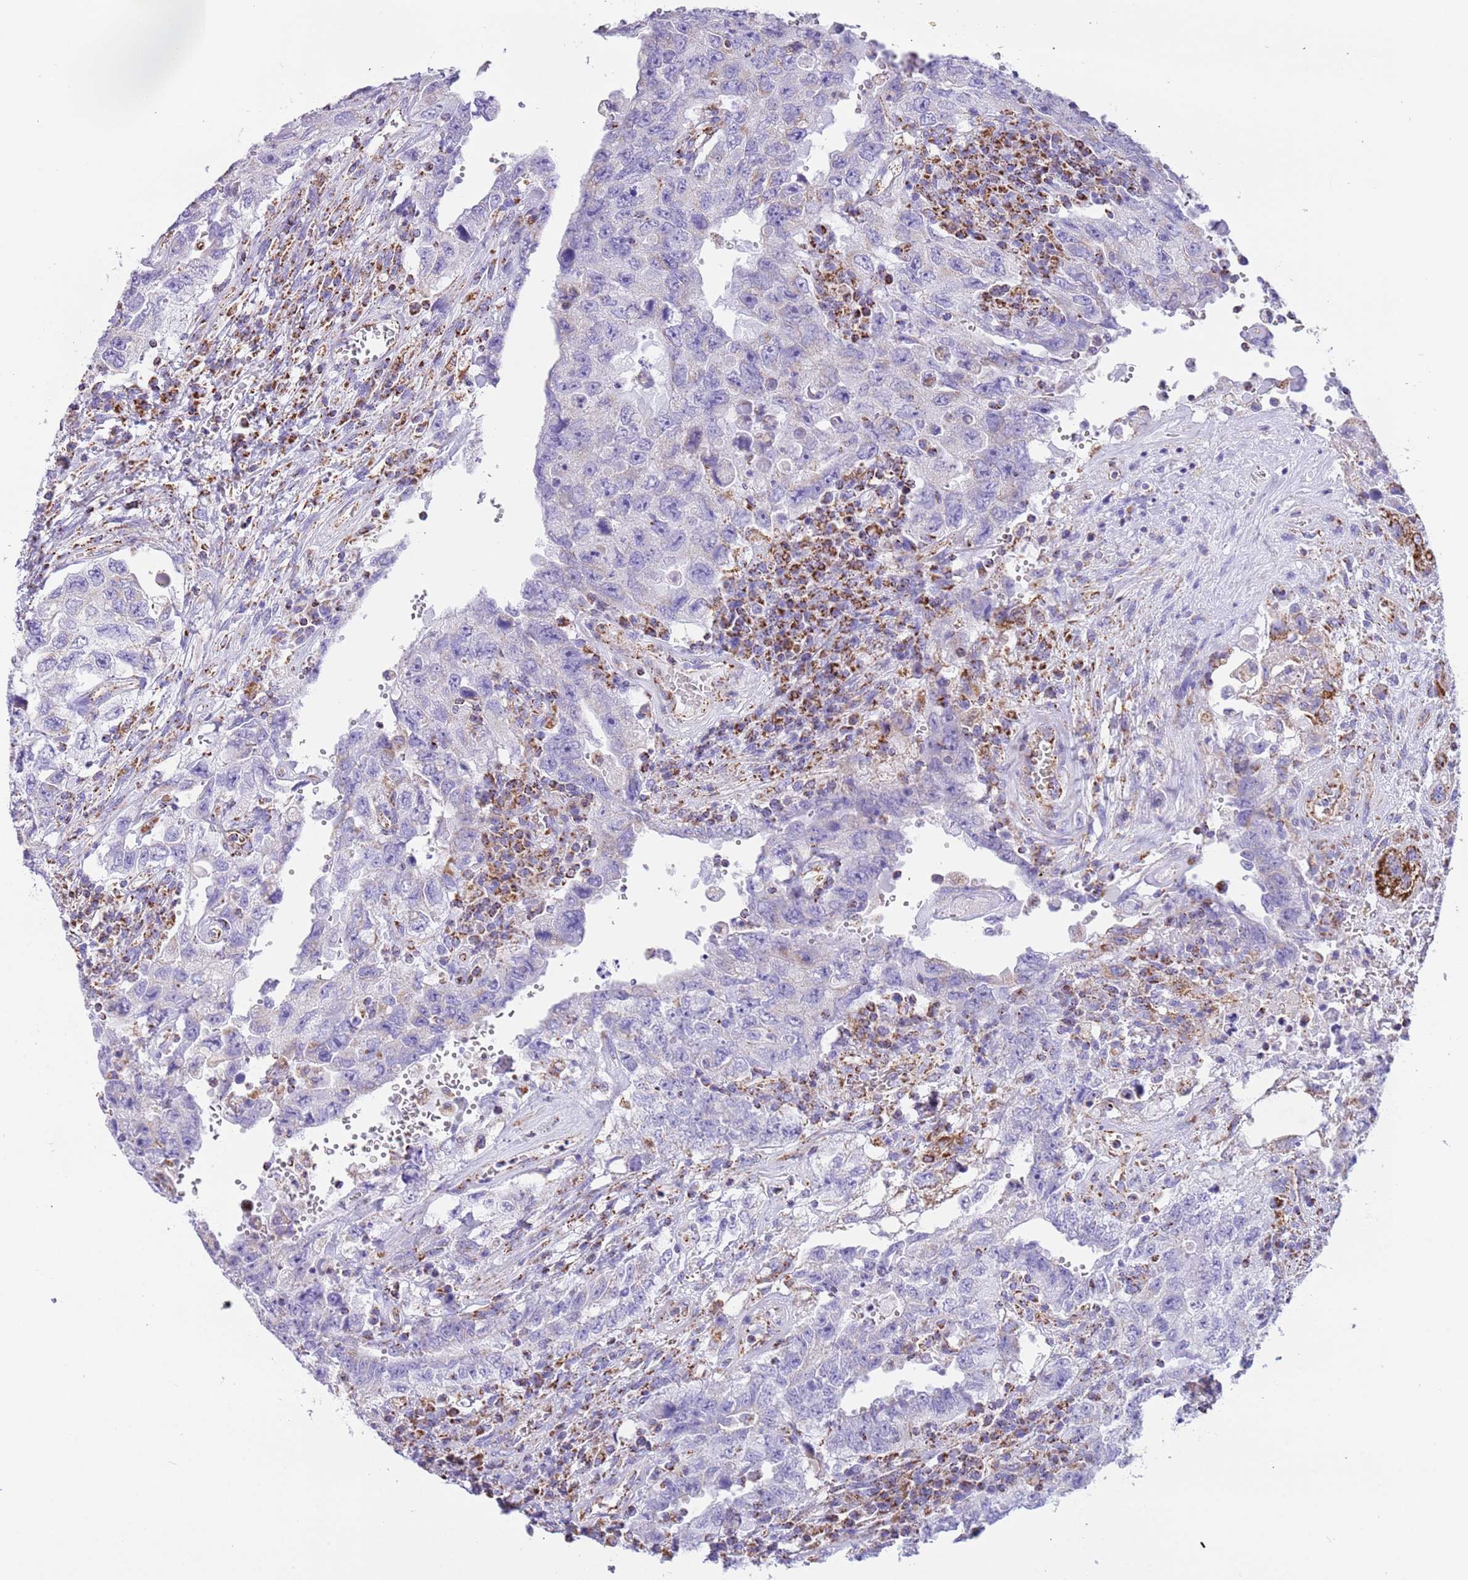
{"staining": {"intensity": "negative", "quantity": "none", "location": "none"}, "tissue": "testis cancer", "cell_type": "Tumor cells", "image_type": "cancer", "snomed": [{"axis": "morphology", "description": "Carcinoma, Embryonal, NOS"}, {"axis": "topography", "description": "Testis"}], "caption": "Tumor cells show no significant protein expression in testis embryonal carcinoma. Brightfield microscopy of IHC stained with DAB (brown) and hematoxylin (blue), captured at high magnification.", "gene": "SUCLG2", "patient": {"sex": "male", "age": 26}}